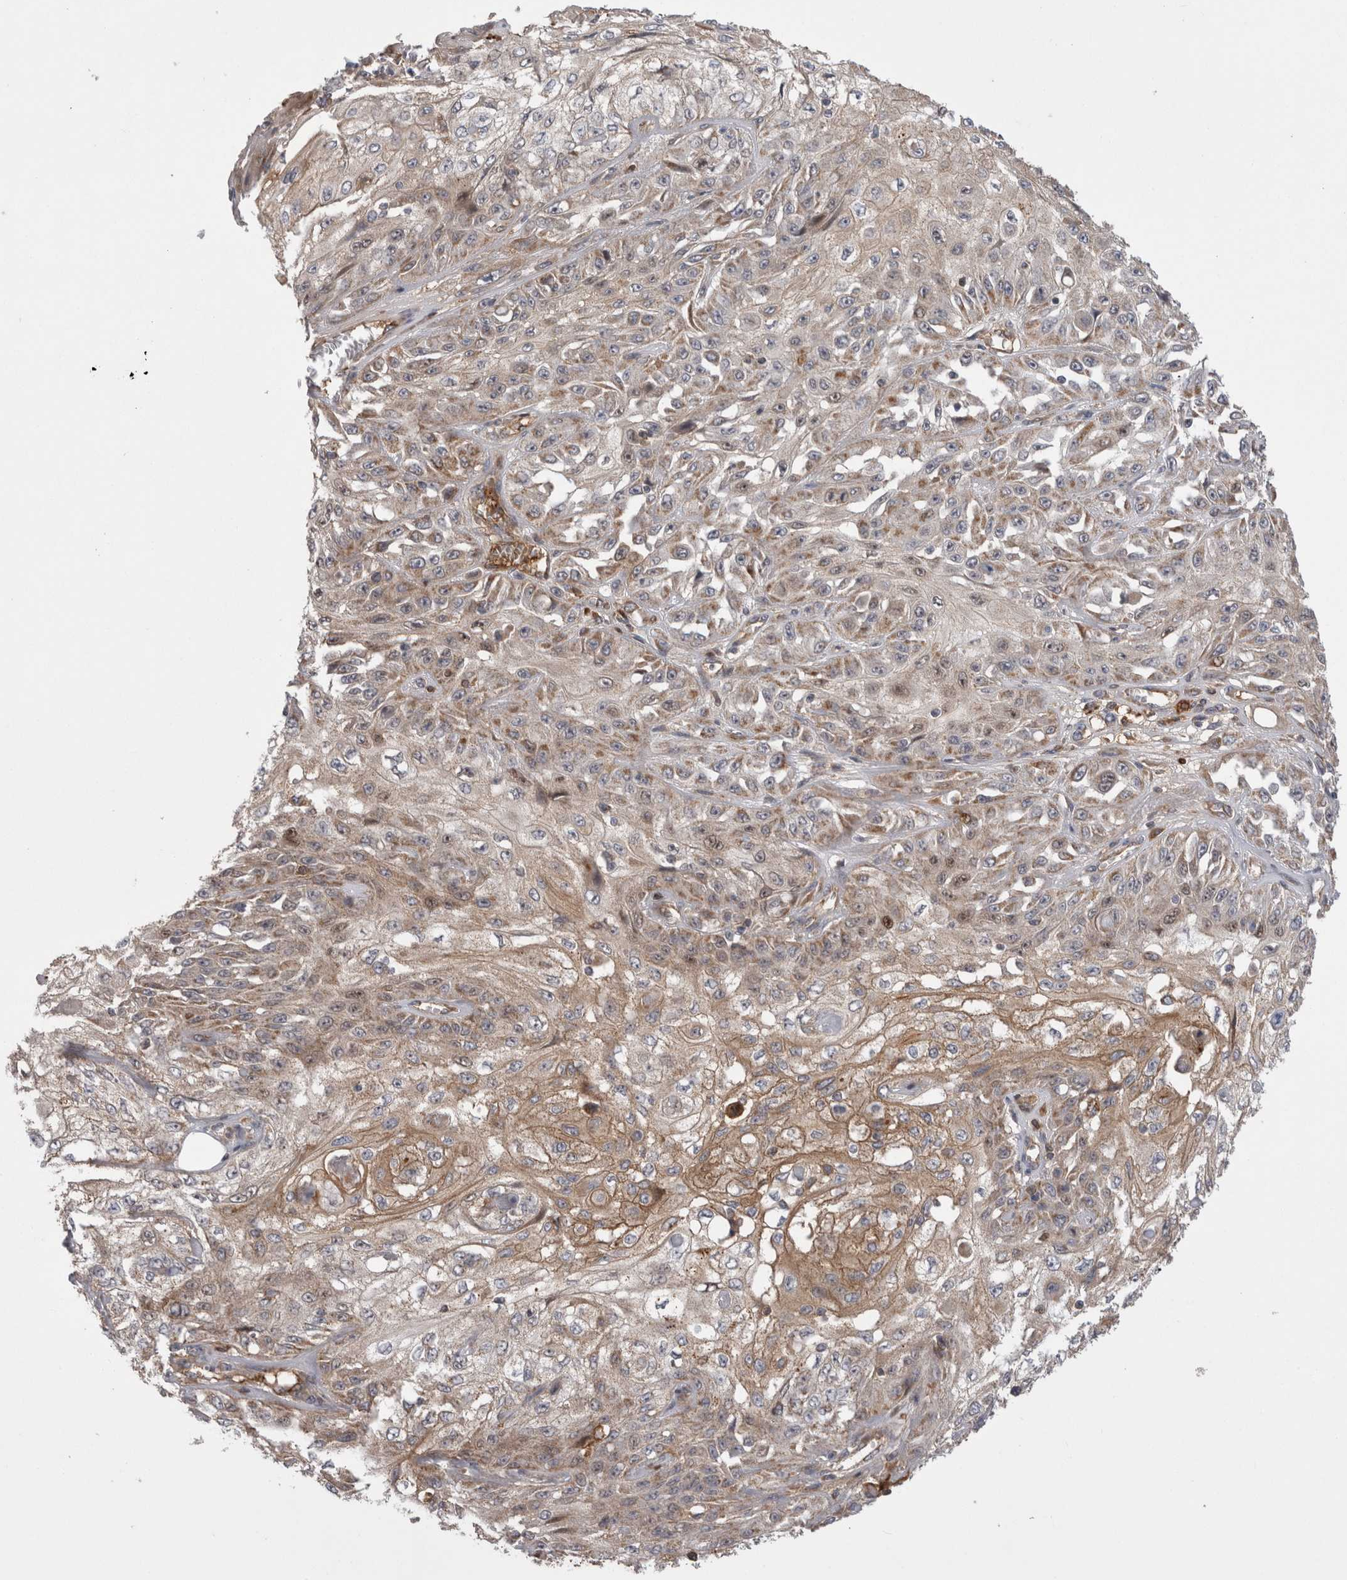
{"staining": {"intensity": "weak", "quantity": "25%-75%", "location": "cytoplasmic/membranous"}, "tissue": "skin cancer", "cell_type": "Tumor cells", "image_type": "cancer", "snomed": [{"axis": "morphology", "description": "Squamous cell carcinoma, NOS"}, {"axis": "morphology", "description": "Squamous cell carcinoma, metastatic, NOS"}, {"axis": "topography", "description": "Skin"}, {"axis": "topography", "description": "Lymph node"}], "caption": "Skin cancer stained with a brown dye exhibits weak cytoplasmic/membranous positive positivity in about 25%-75% of tumor cells.", "gene": "DARS2", "patient": {"sex": "male", "age": 75}}